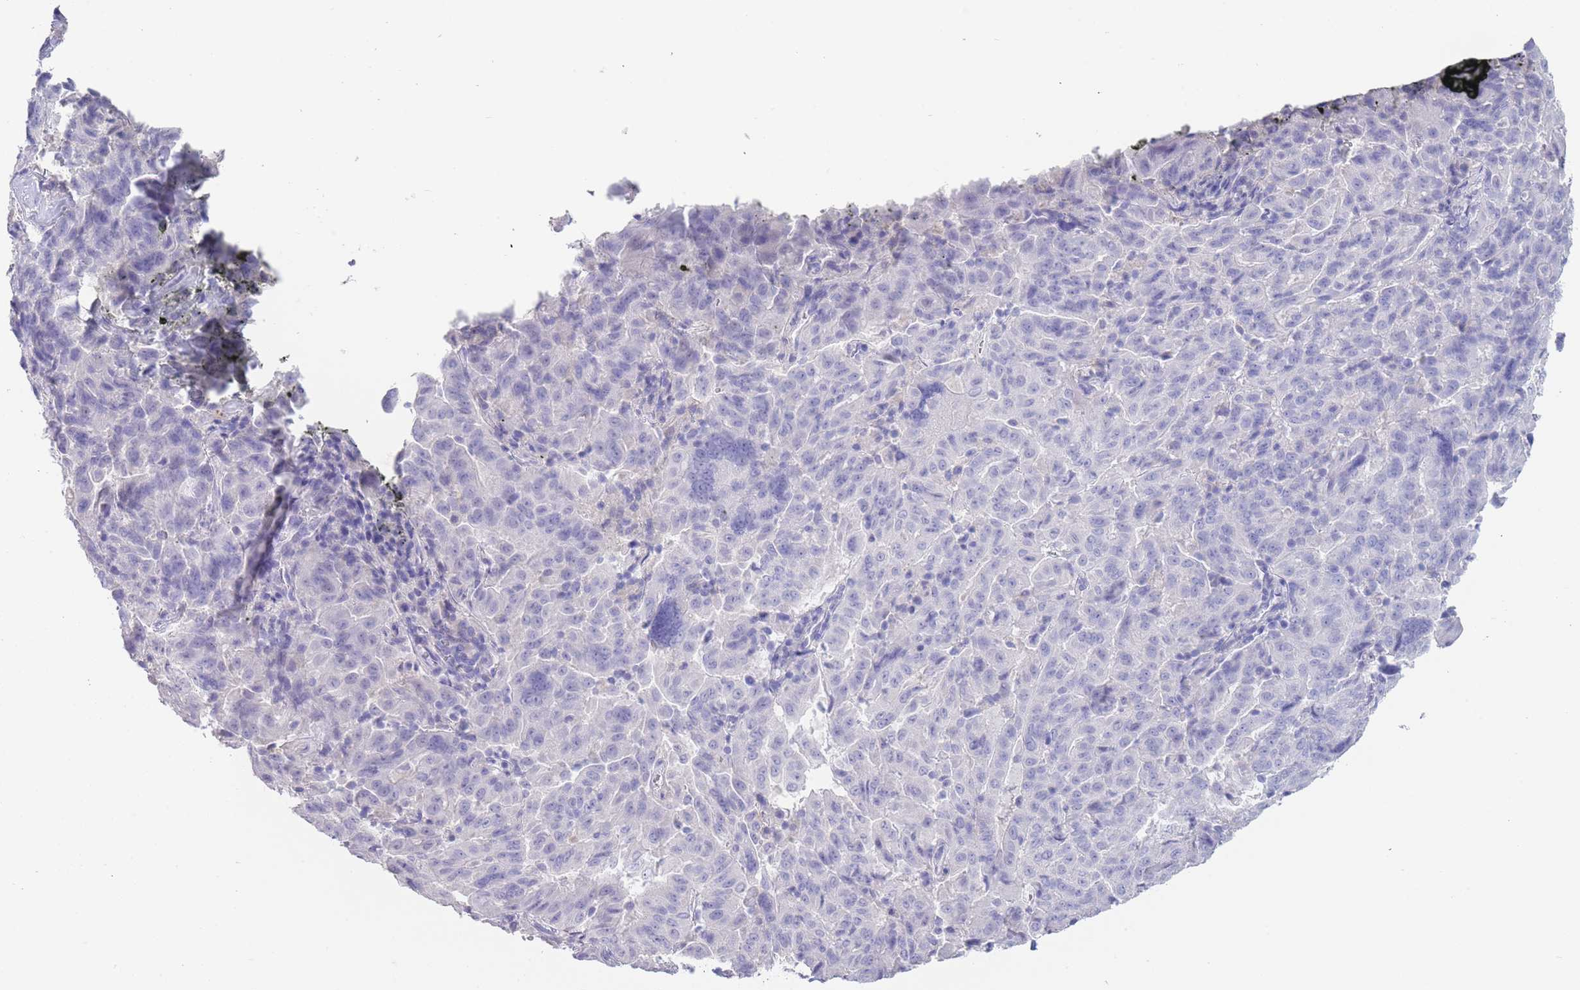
{"staining": {"intensity": "negative", "quantity": "none", "location": "none"}, "tissue": "pancreatic cancer", "cell_type": "Tumor cells", "image_type": "cancer", "snomed": [{"axis": "morphology", "description": "Adenocarcinoma, NOS"}, {"axis": "topography", "description": "Pancreas"}], "caption": "High magnification brightfield microscopy of adenocarcinoma (pancreatic) stained with DAB (3,3'-diaminobenzidine) (brown) and counterstained with hematoxylin (blue): tumor cells show no significant positivity.", "gene": "CD37", "patient": {"sex": "male", "age": 63}}